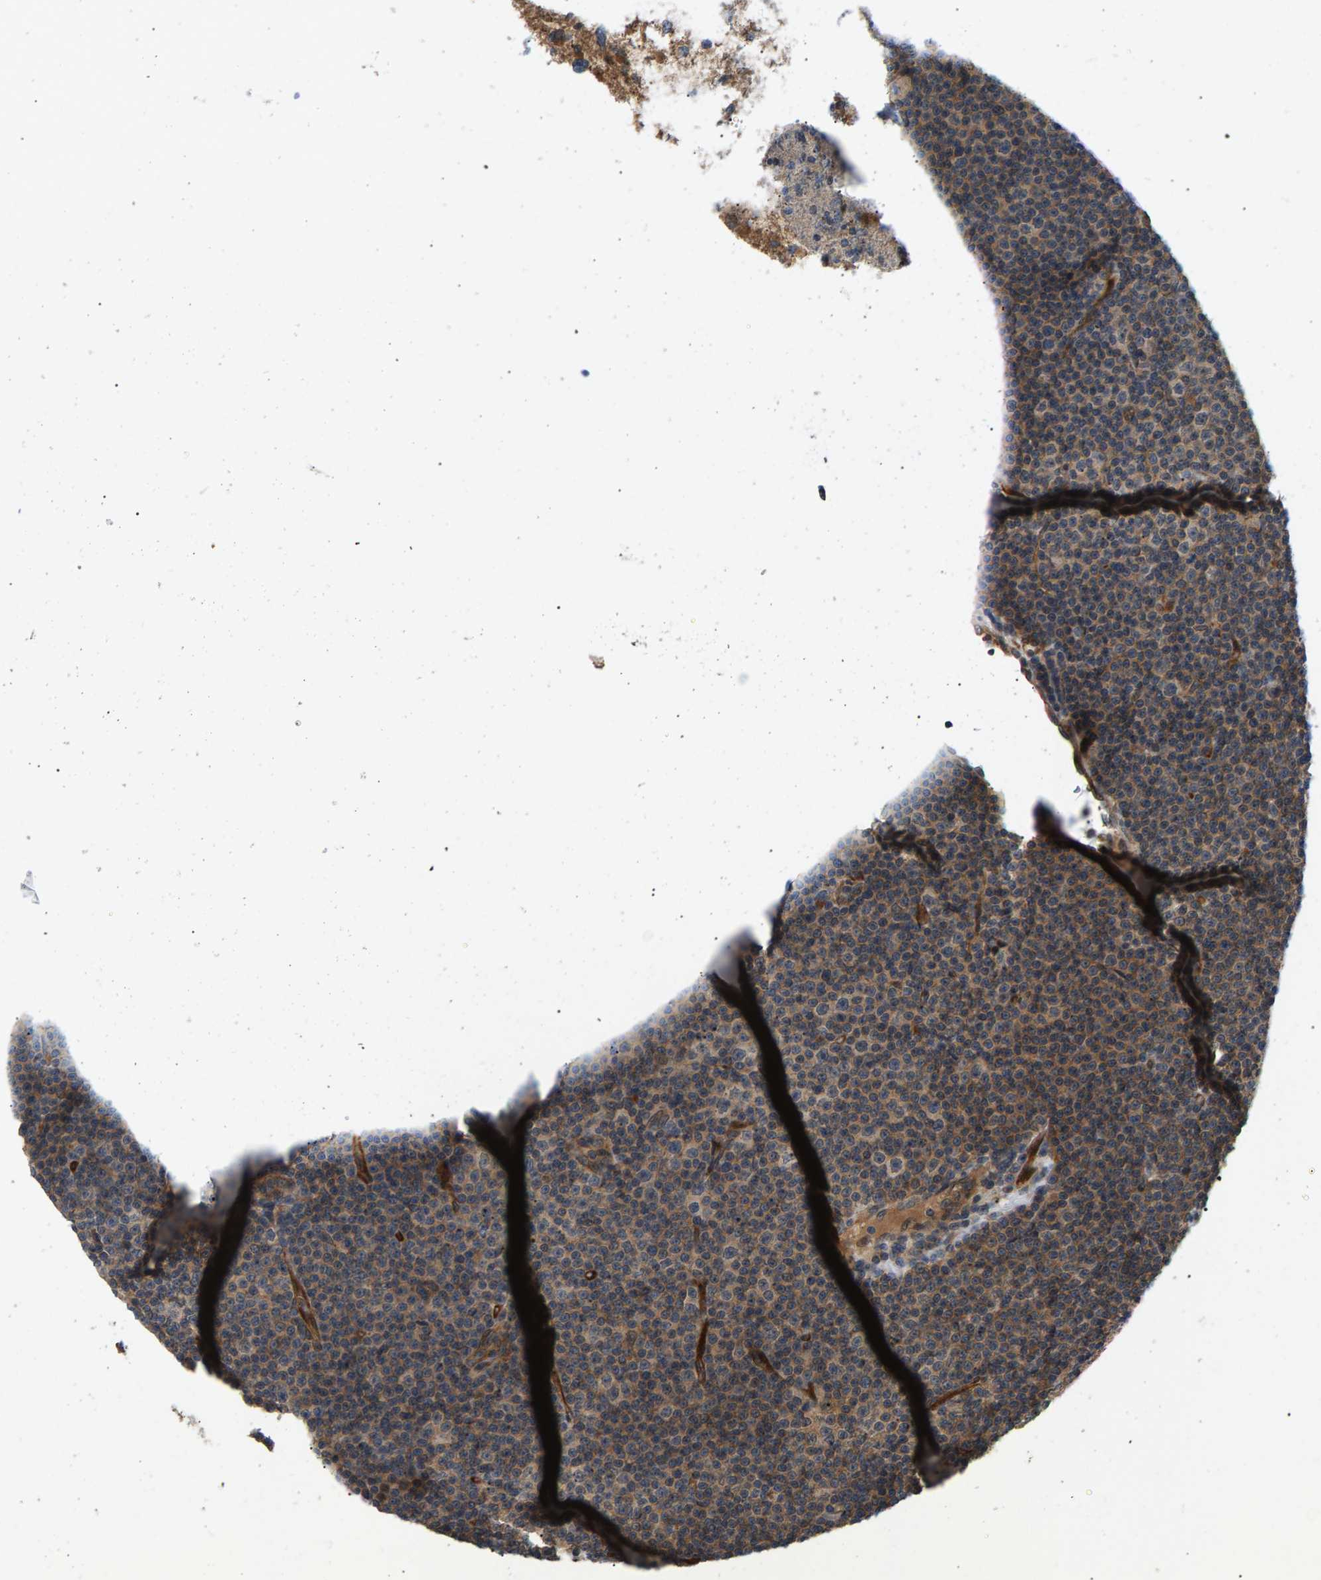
{"staining": {"intensity": "weak", "quantity": "<25%", "location": "cytoplasmic/membranous"}, "tissue": "lymphoma", "cell_type": "Tumor cells", "image_type": "cancer", "snomed": [{"axis": "morphology", "description": "Malignant lymphoma, non-Hodgkin's type, Low grade"}, {"axis": "topography", "description": "Lymph node"}], "caption": "IHC micrograph of neoplastic tissue: low-grade malignant lymphoma, non-Hodgkin's type stained with DAB exhibits no significant protein expression in tumor cells.", "gene": "MAP2K5", "patient": {"sex": "female", "age": 67}}